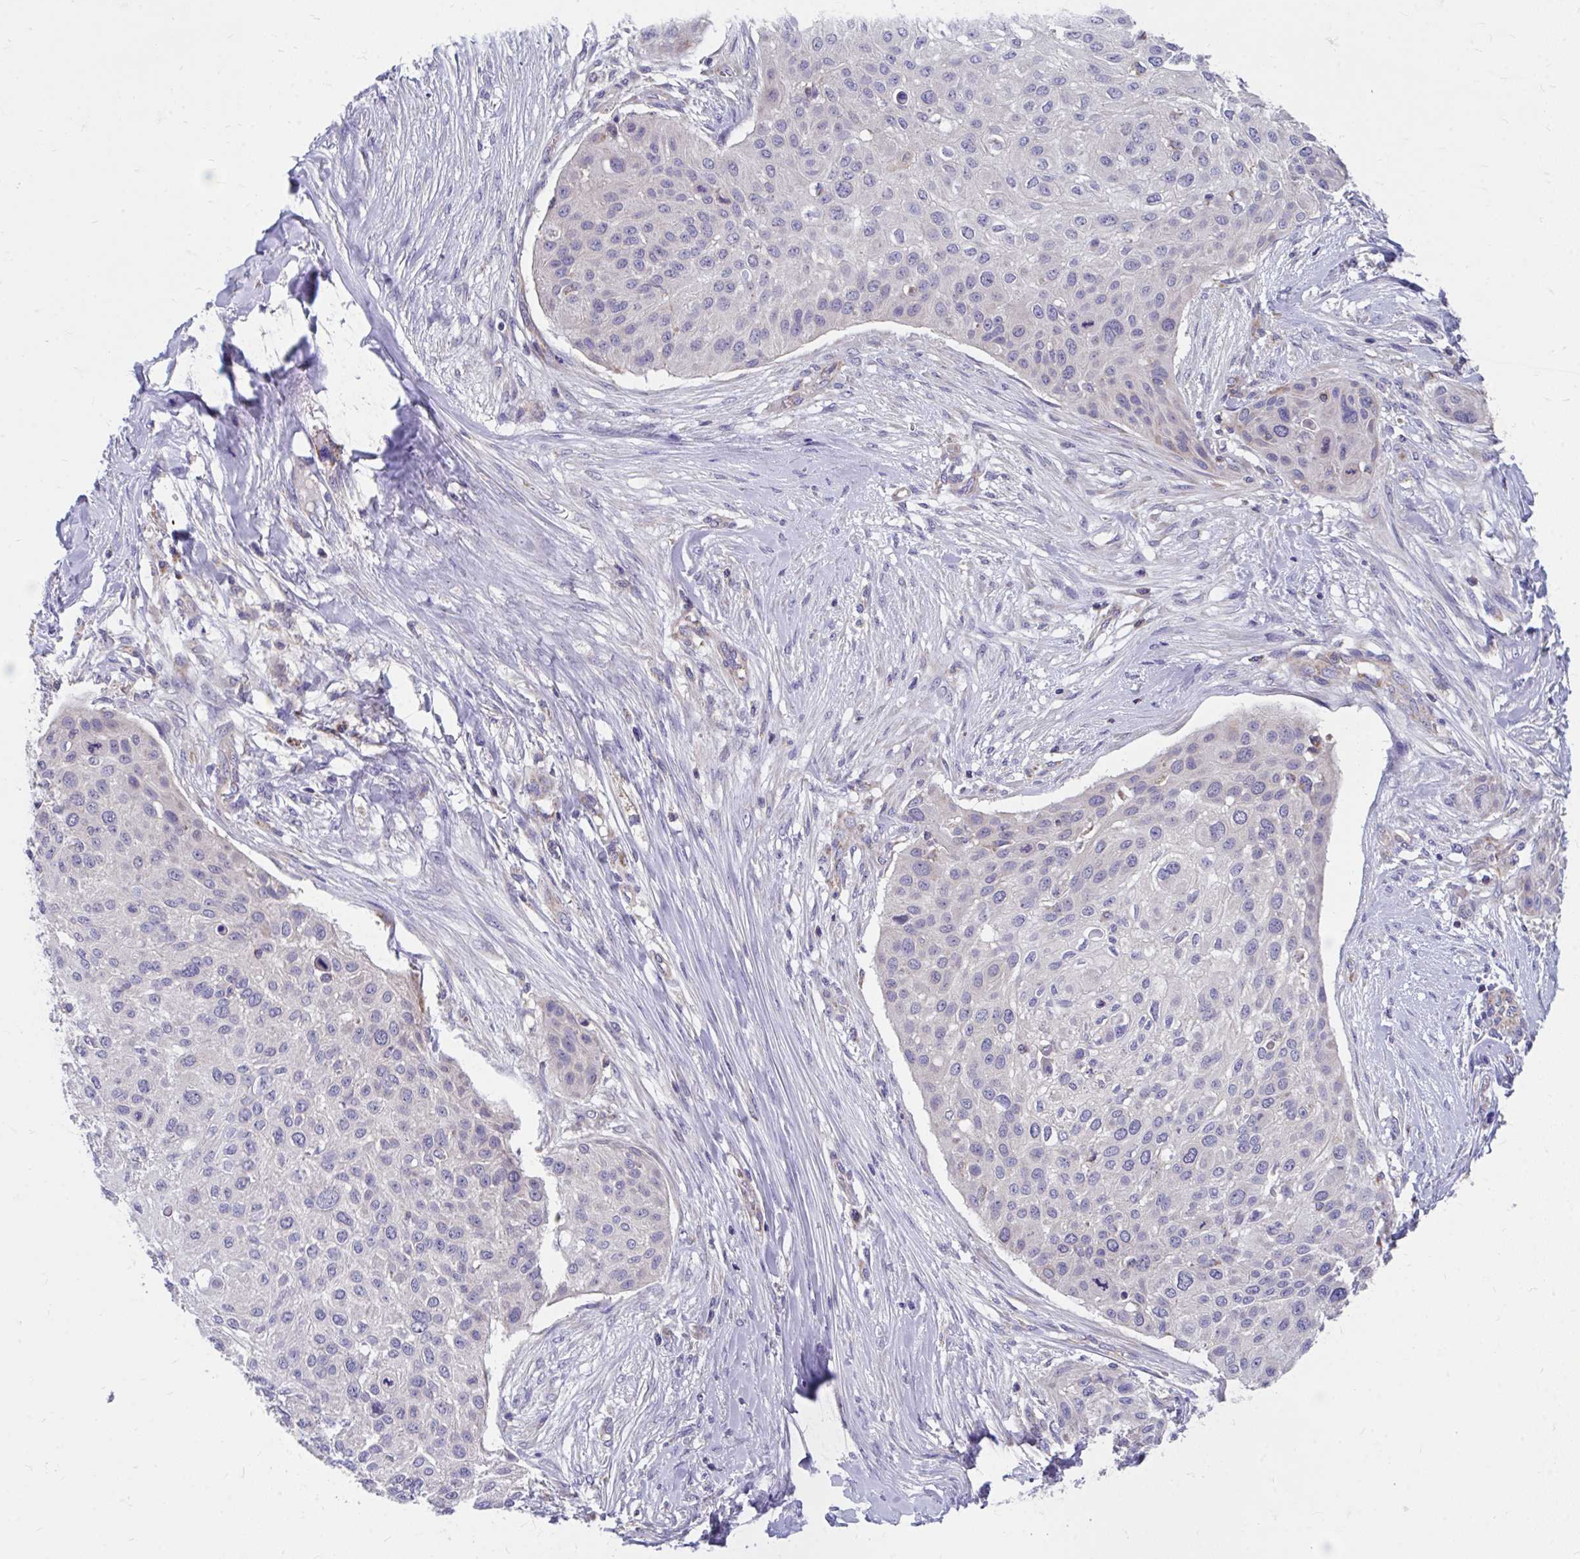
{"staining": {"intensity": "negative", "quantity": "none", "location": "none"}, "tissue": "skin cancer", "cell_type": "Tumor cells", "image_type": "cancer", "snomed": [{"axis": "morphology", "description": "Squamous cell carcinoma, NOS"}, {"axis": "topography", "description": "Skin"}], "caption": "Skin cancer (squamous cell carcinoma) was stained to show a protein in brown. There is no significant expression in tumor cells. (DAB (3,3'-diaminobenzidine) immunohistochemistry with hematoxylin counter stain).", "gene": "FHIP1B", "patient": {"sex": "female", "age": 87}}